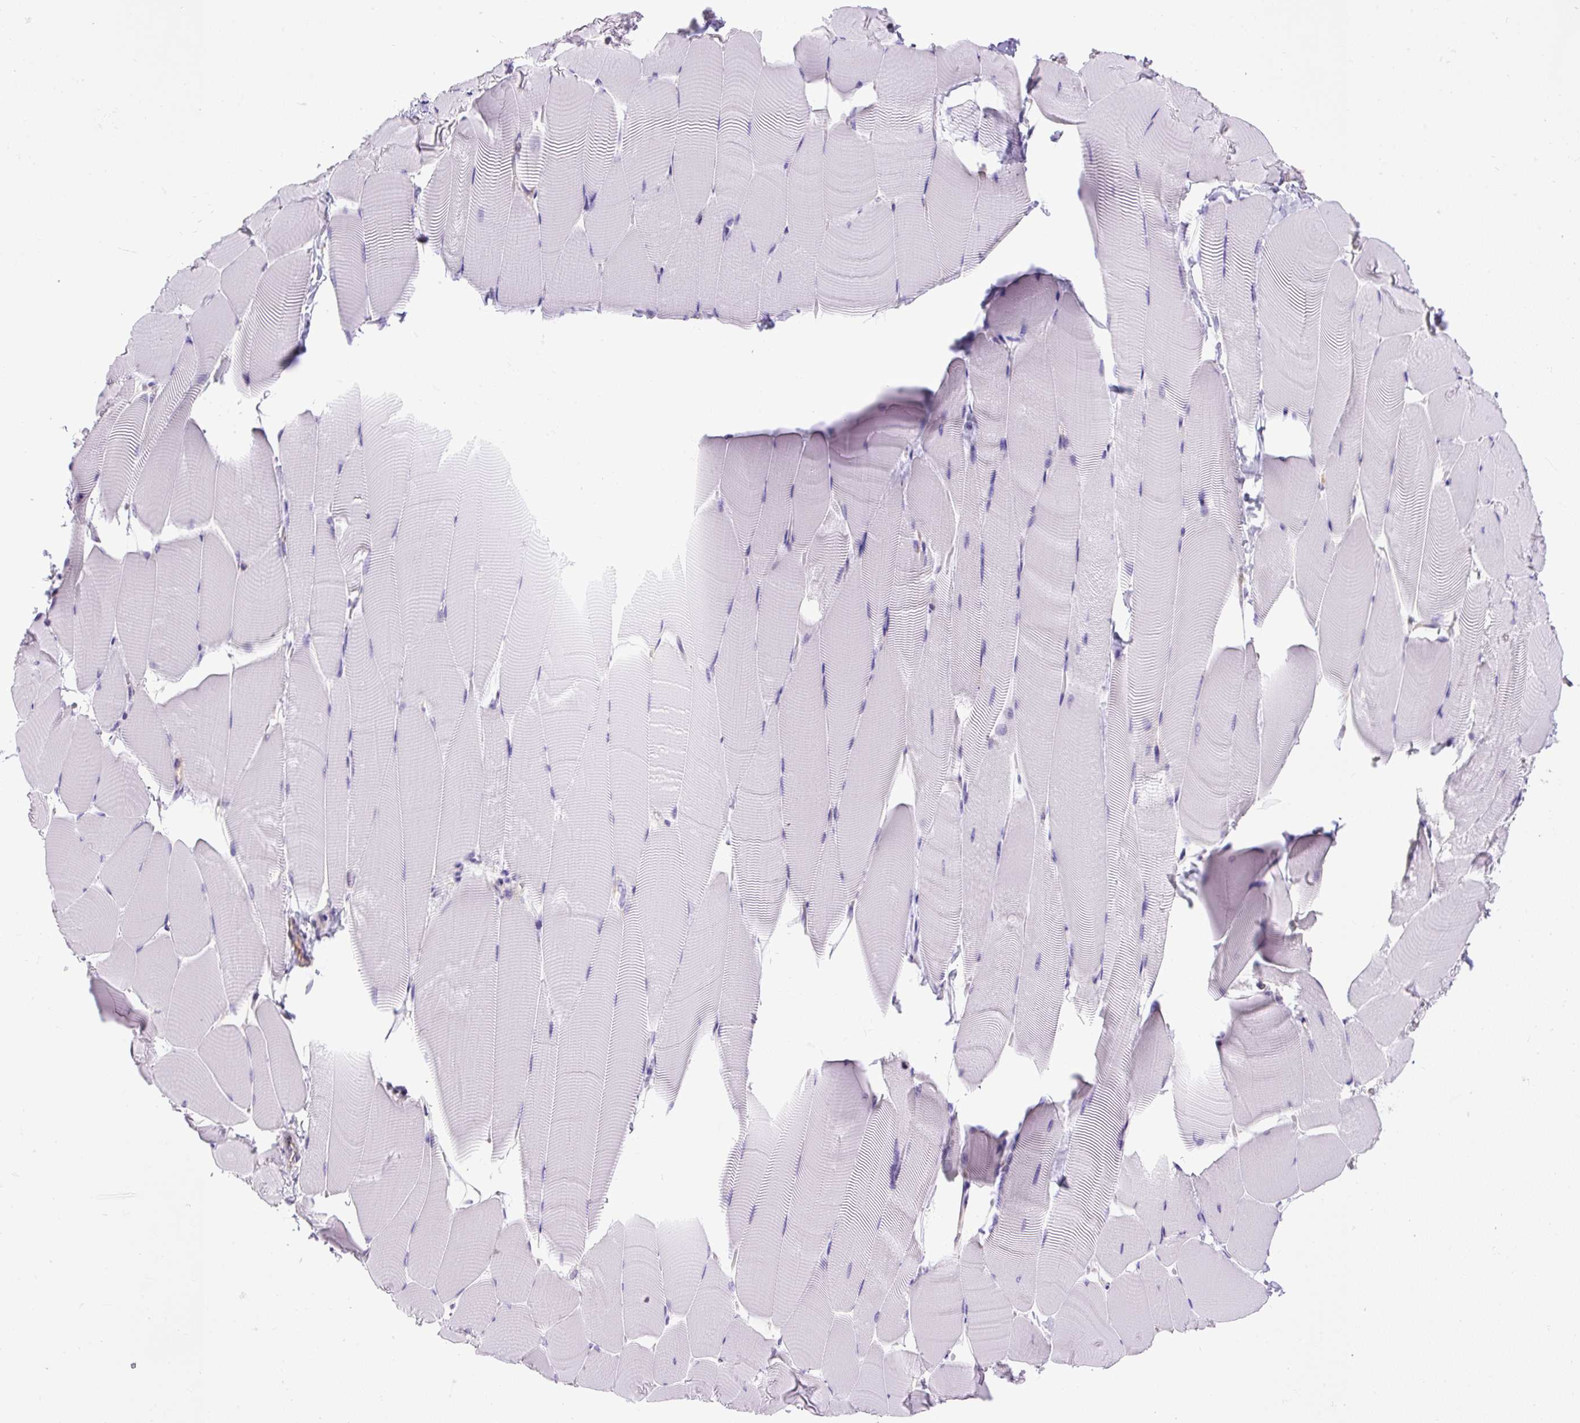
{"staining": {"intensity": "negative", "quantity": "none", "location": "none"}, "tissue": "skeletal muscle", "cell_type": "Myocytes", "image_type": "normal", "snomed": [{"axis": "morphology", "description": "Normal tissue, NOS"}, {"axis": "topography", "description": "Skeletal muscle"}], "caption": "The image exhibits no staining of myocytes in unremarkable skeletal muscle. The staining was performed using DAB to visualize the protein expression in brown, while the nuclei were stained in blue with hematoxylin (Magnification: 20x).", "gene": "MAP1S", "patient": {"sex": "male", "age": 25}}